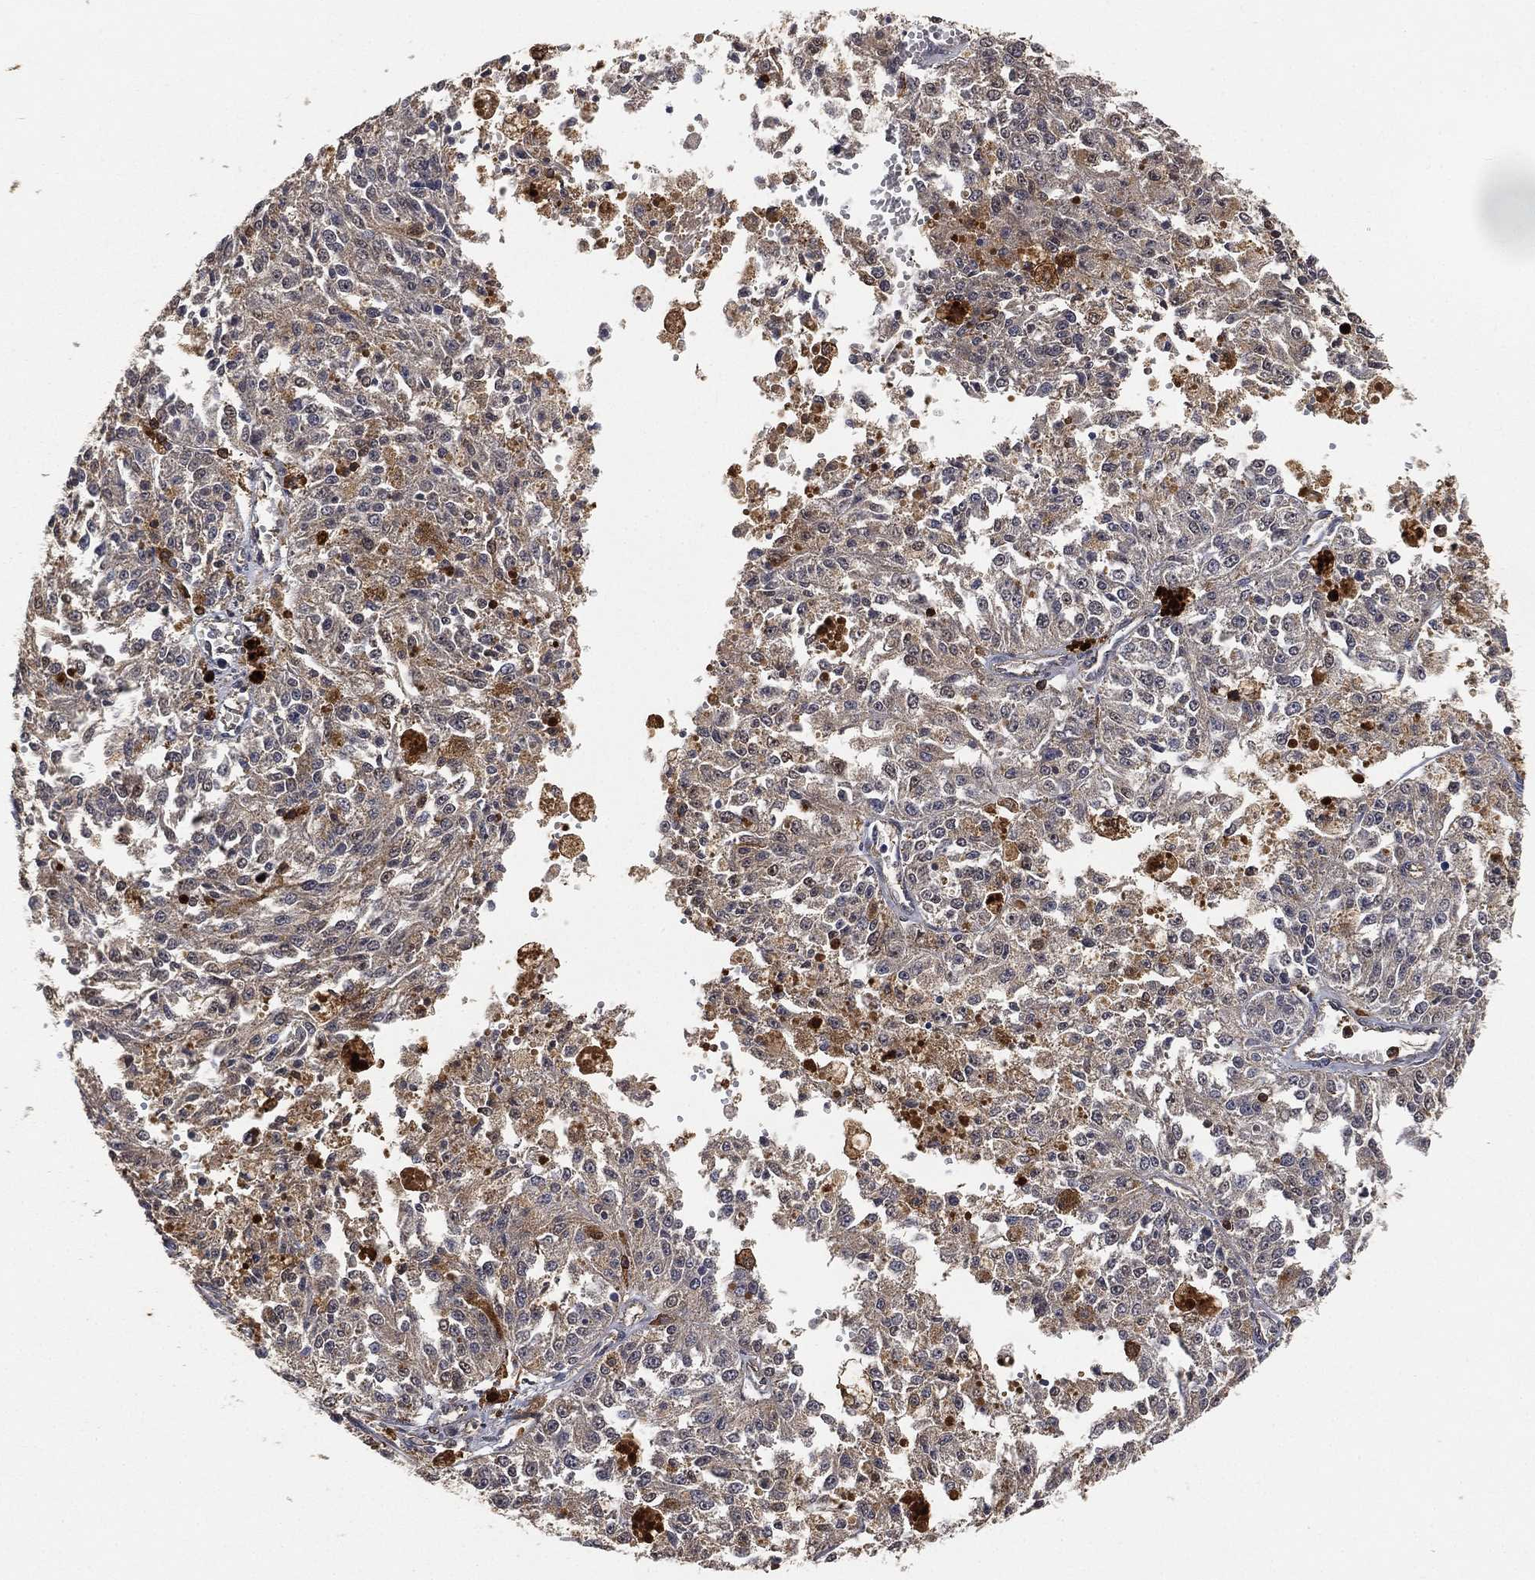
{"staining": {"intensity": "moderate", "quantity": "<25%", "location": "cytoplasmic/membranous,nuclear"}, "tissue": "melanoma", "cell_type": "Tumor cells", "image_type": "cancer", "snomed": [{"axis": "morphology", "description": "Malignant melanoma, Metastatic site"}, {"axis": "topography", "description": "Lymph node"}], "caption": "Immunohistochemistry (DAB) staining of human malignant melanoma (metastatic site) displays moderate cytoplasmic/membranous and nuclear protein positivity in approximately <25% of tumor cells.", "gene": "CRYL1", "patient": {"sex": "female", "age": 64}}